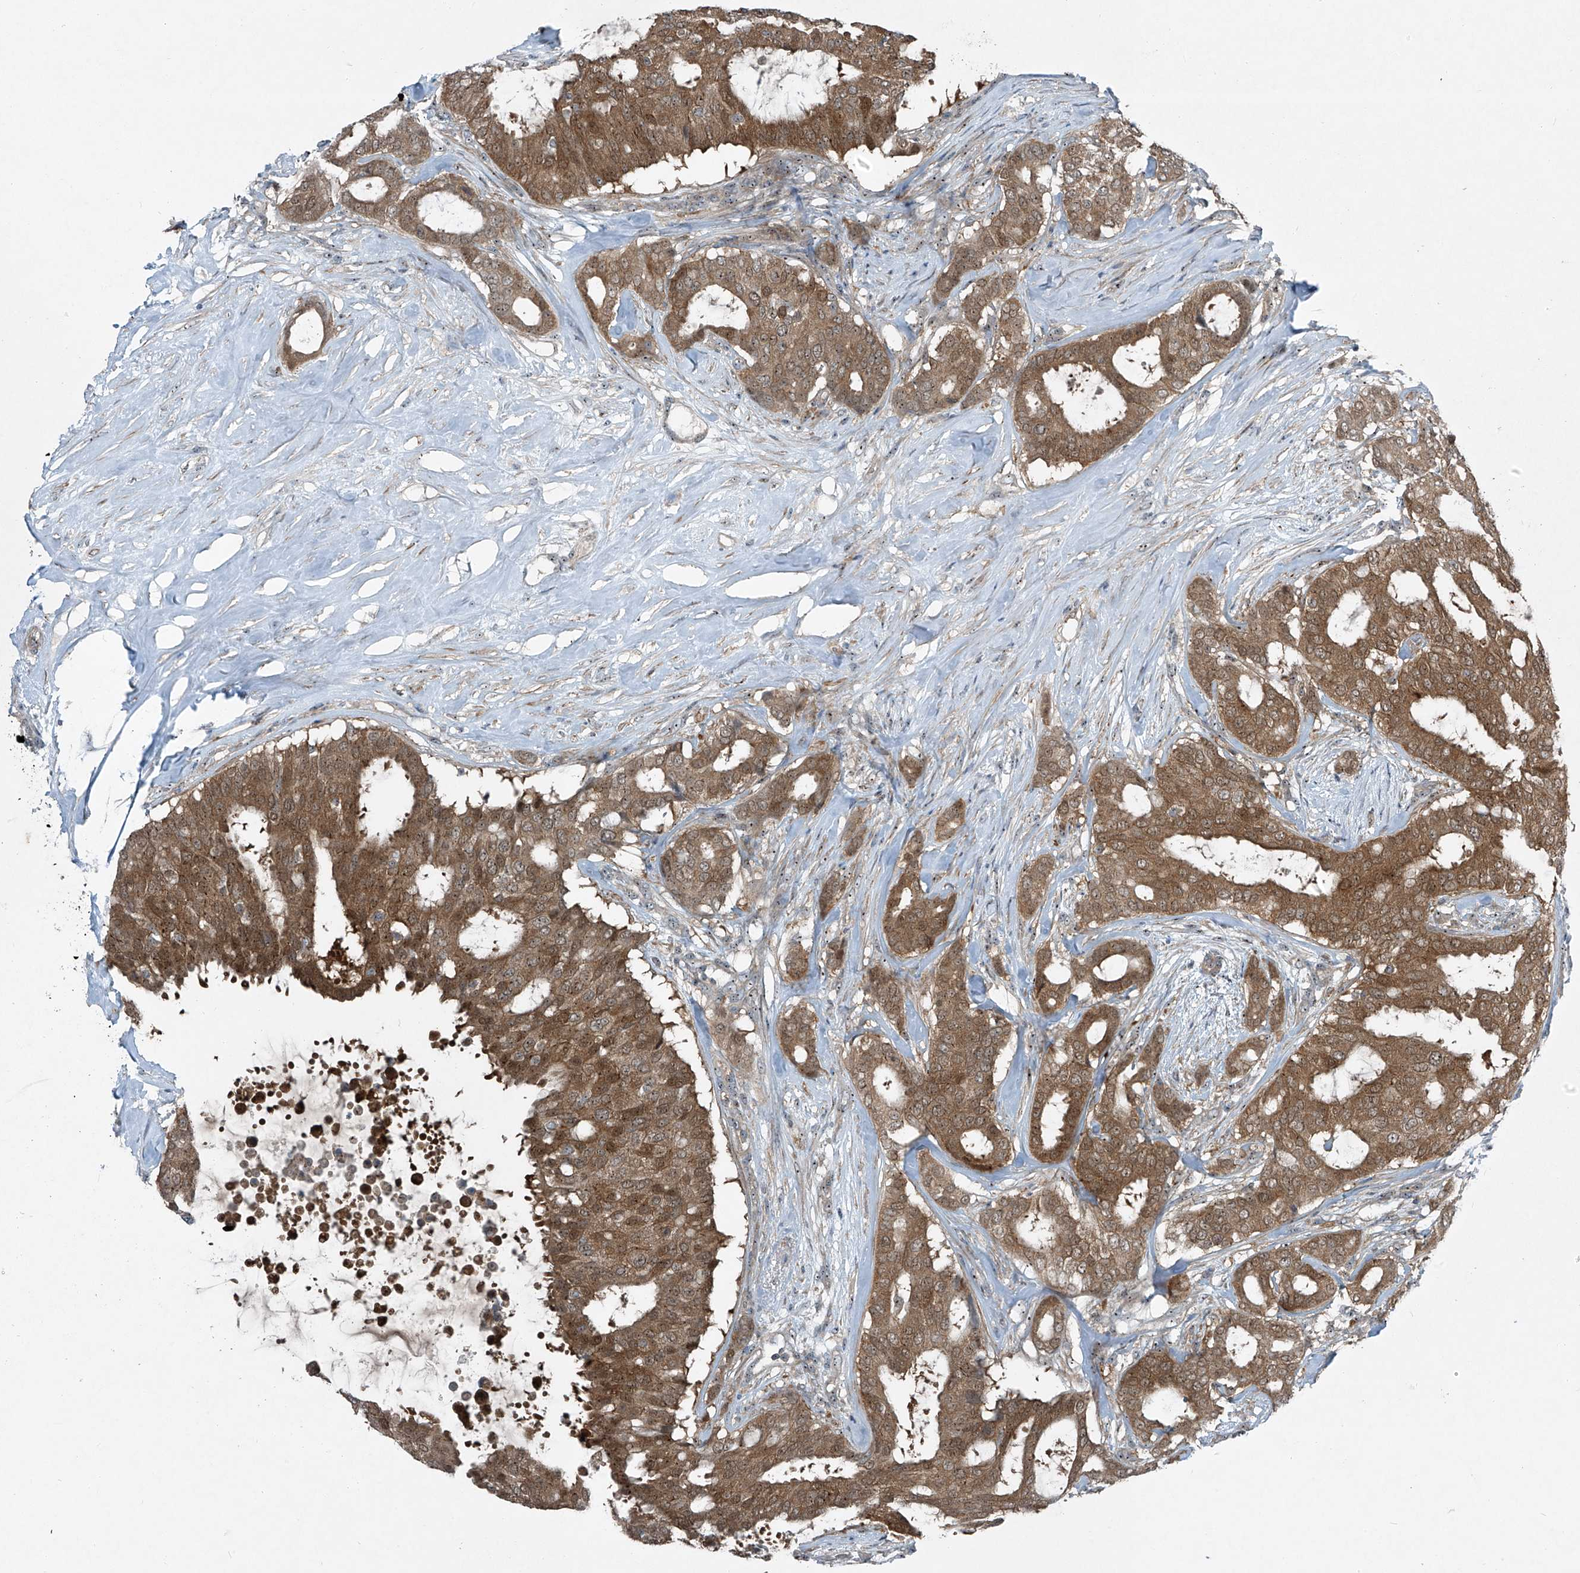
{"staining": {"intensity": "moderate", "quantity": ">75%", "location": "cytoplasmic/membranous,nuclear"}, "tissue": "breast cancer", "cell_type": "Tumor cells", "image_type": "cancer", "snomed": [{"axis": "morphology", "description": "Duct carcinoma"}, {"axis": "topography", "description": "Breast"}], "caption": "Human breast cancer (intraductal carcinoma) stained with a protein marker displays moderate staining in tumor cells.", "gene": "PPCS", "patient": {"sex": "female", "age": 75}}